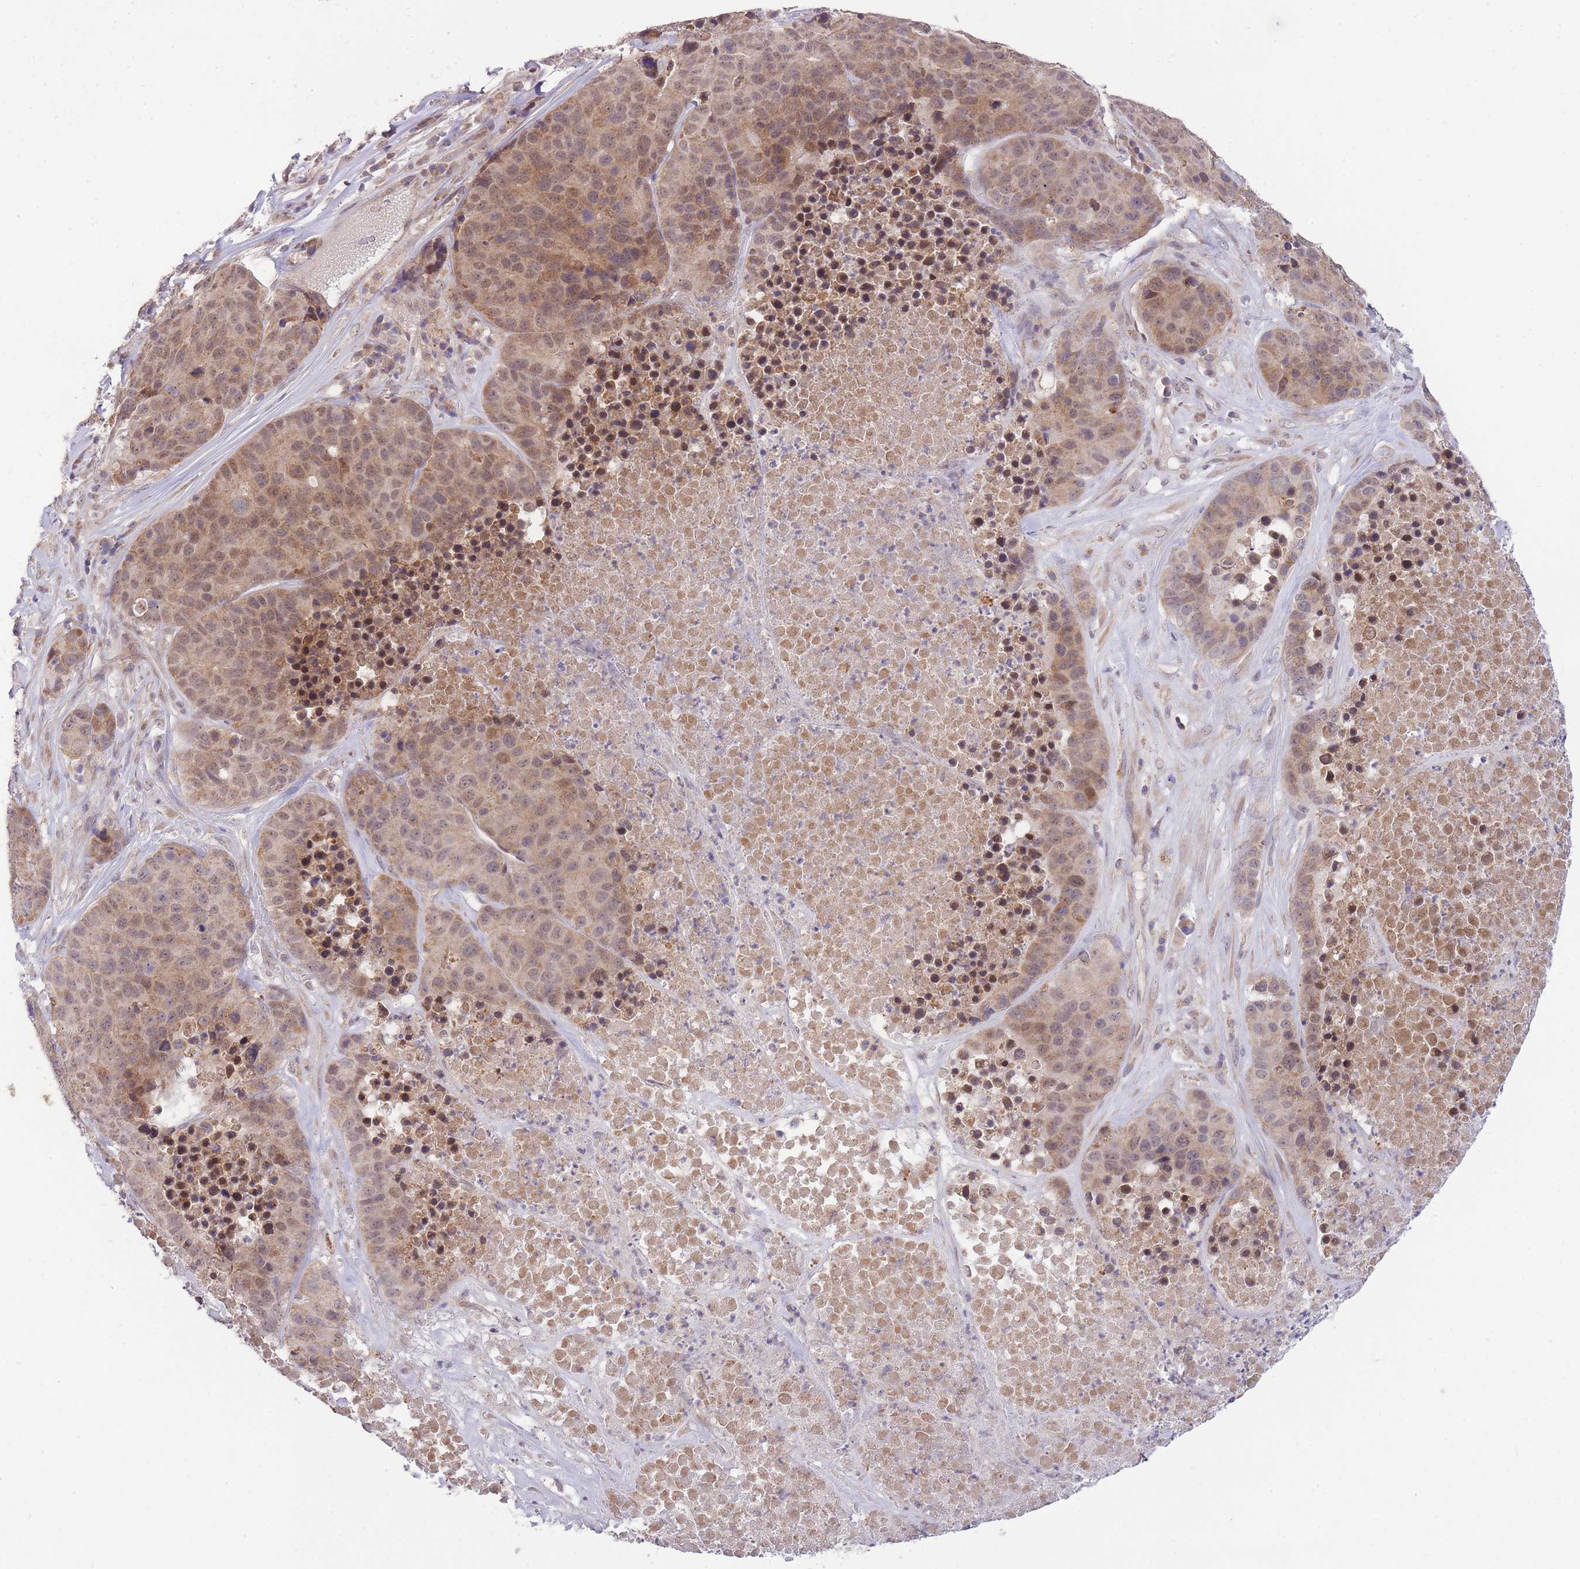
{"staining": {"intensity": "moderate", "quantity": ">75%", "location": "cytoplasmic/membranous"}, "tissue": "stomach cancer", "cell_type": "Tumor cells", "image_type": "cancer", "snomed": [{"axis": "morphology", "description": "Adenocarcinoma, NOS"}, {"axis": "topography", "description": "Stomach"}], "caption": "DAB immunohistochemical staining of adenocarcinoma (stomach) demonstrates moderate cytoplasmic/membranous protein positivity in approximately >75% of tumor cells.", "gene": "ELOA2", "patient": {"sex": "male", "age": 71}}